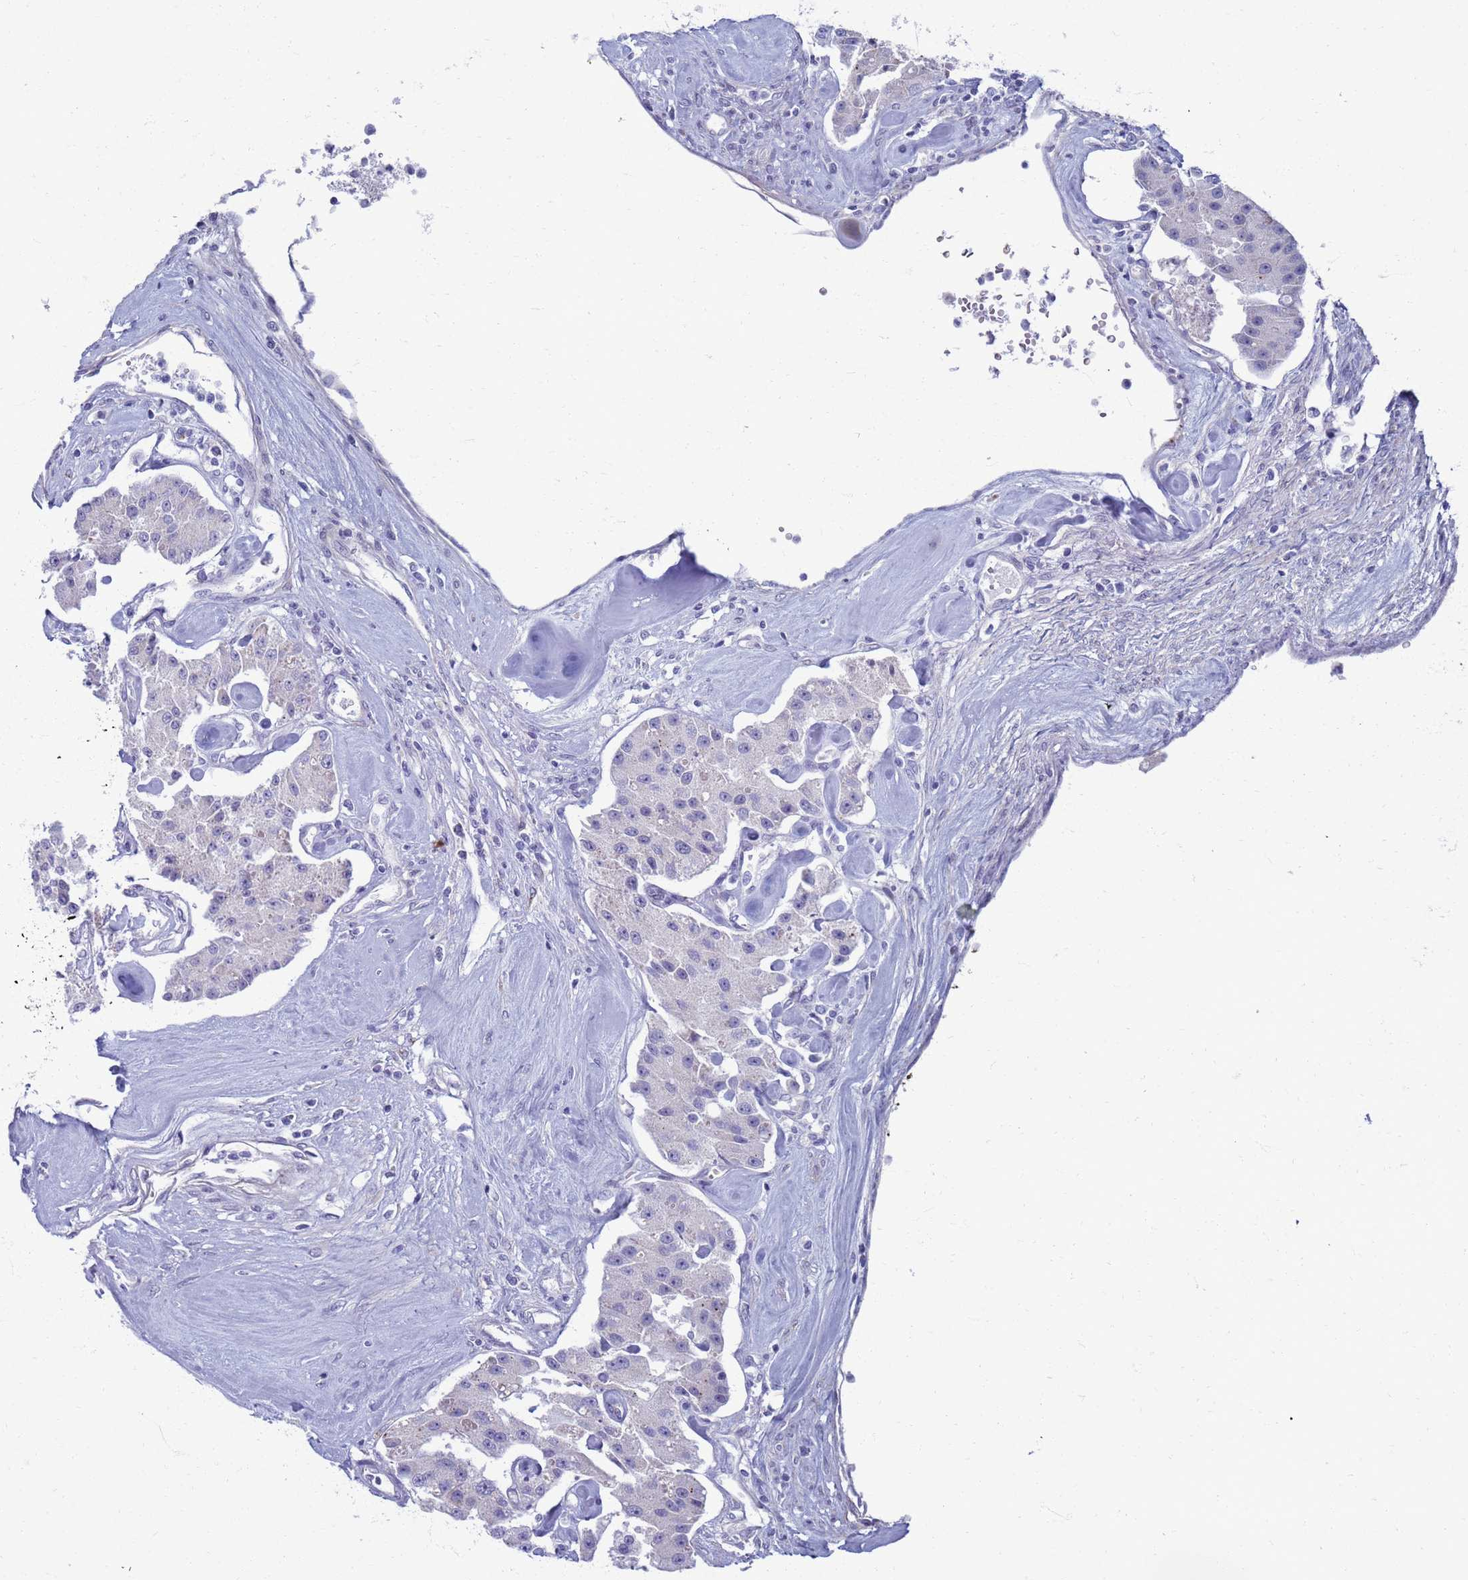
{"staining": {"intensity": "negative", "quantity": "none", "location": "none"}, "tissue": "carcinoid", "cell_type": "Tumor cells", "image_type": "cancer", "snomed": [{"axis": "morphology", "description": "Carcinoid, malignant, NOS"}, {"axis": "topography", "description": "Pancreas"}], "caption": "Carcinoid was stained to show a protein in brown. There is no significant positivity in tumor cells.", "gene": "CLCA2", "patient": {"sex": "male", "age": 41}}